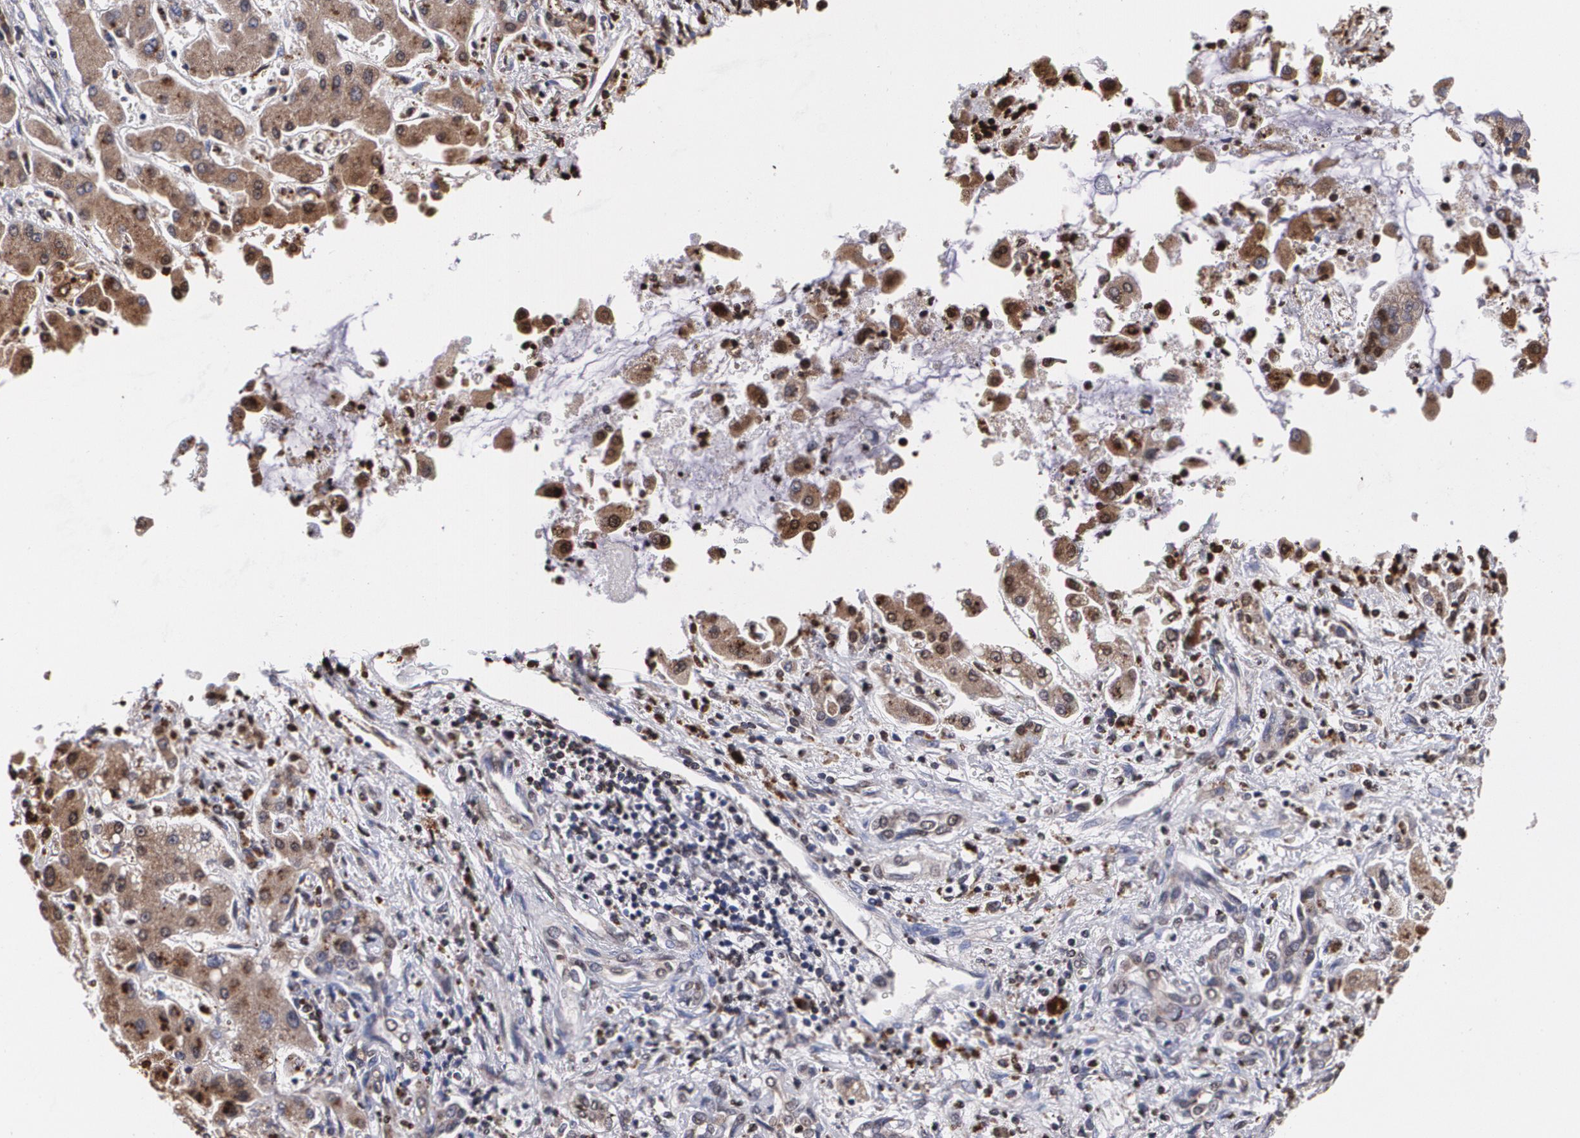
{"staining": {"intensity": "moderate", "quantity": "25%-75%", "location": "cytoplasmic/membranous"}, "tissue": "liver cancer", "cell_type": "Tumor cells", "image_type": "cancer", "snomed": [{"axis": "morphology", "description": "Cholangiocarcinoma"}, {"axis": "topography", "description": "Liver"}], "caption": "This photomicrograph reveals IHC staining of human cholangiocarcinoma (liver), with medium moderate cytoplasmic/membranous staining in approximately 25%-75% of tumor cells.", "gene": "MVP", "patient": {"sex": "male", "age": 50}}